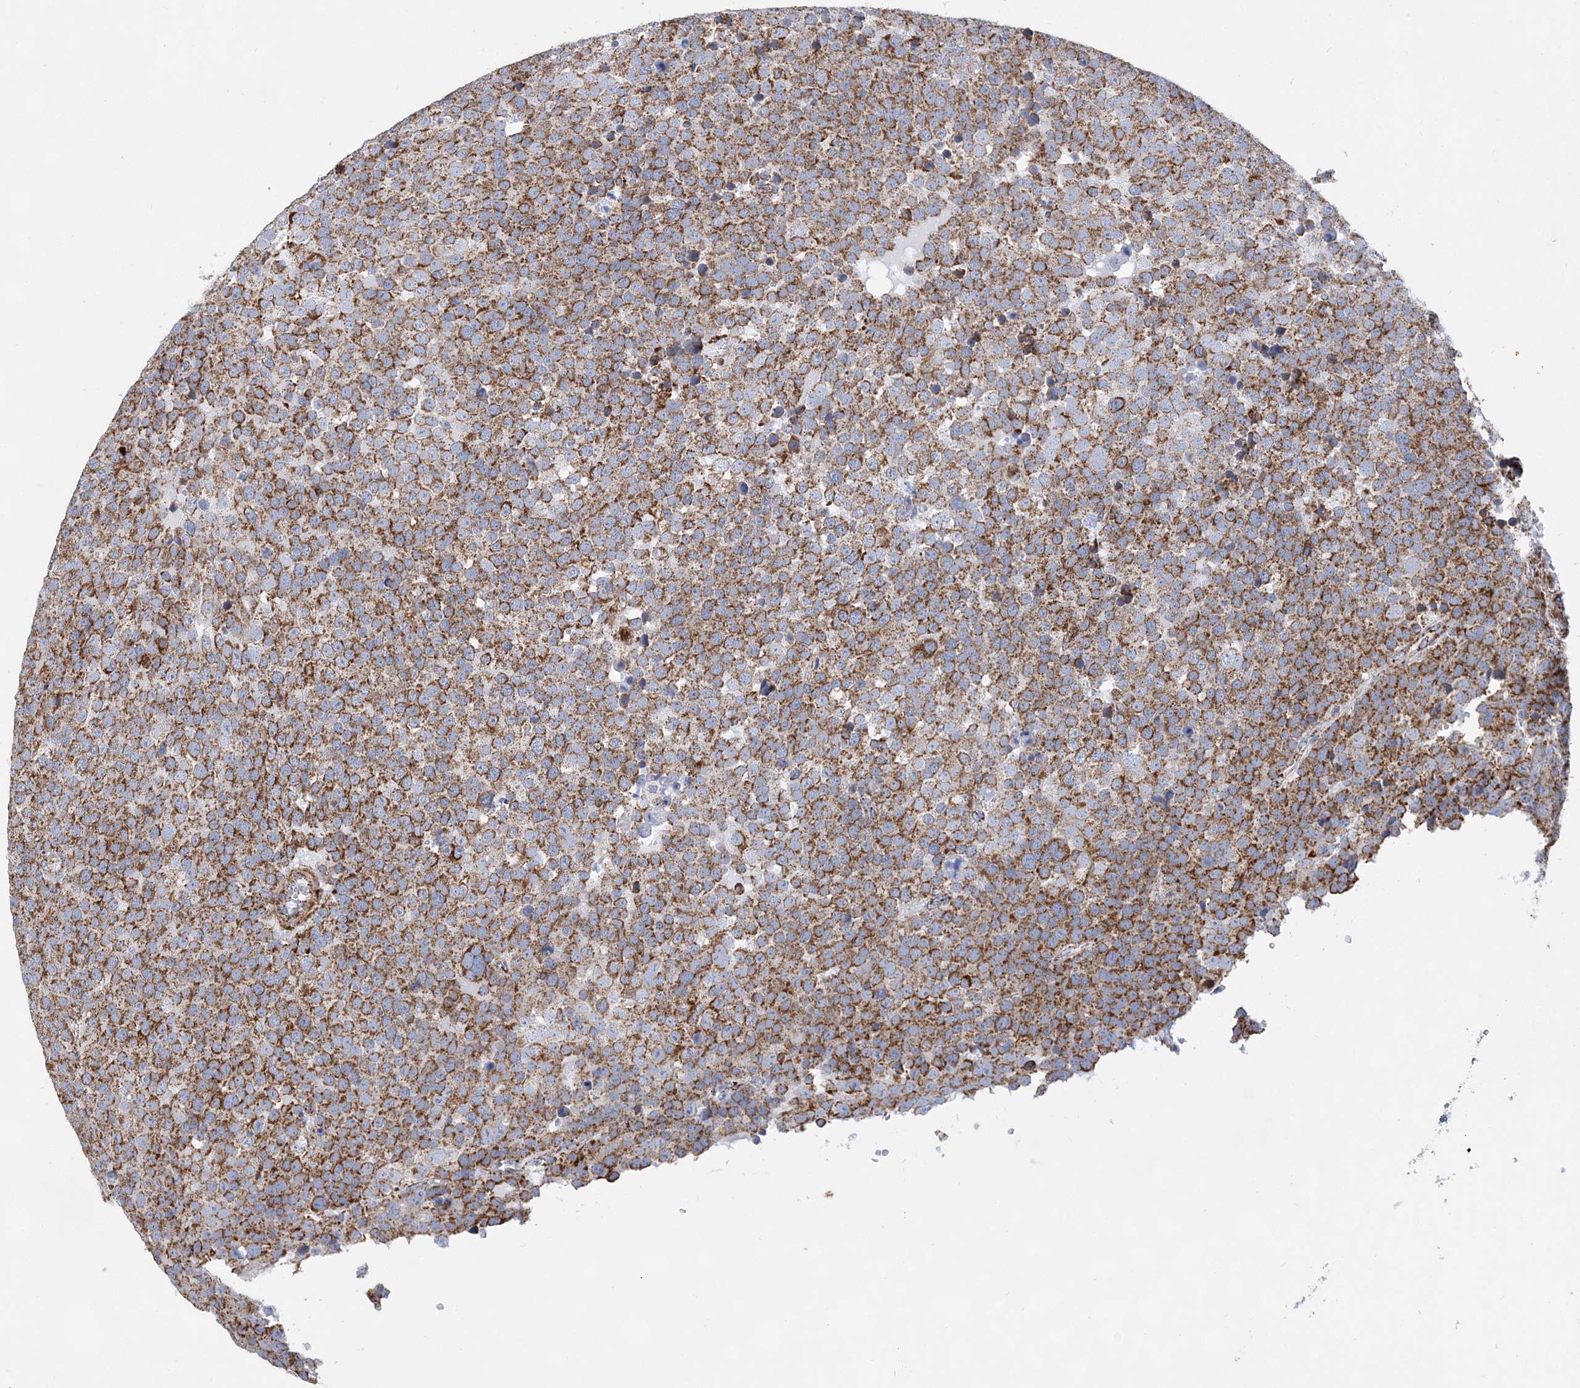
{"staining": {"intensity": "strong", "quantity": ">75%", "location": "cytoplasmic/membranous"}, "tissue": "testis cancer", "cell_type": "Tumor cells", "image_type": "cancer", "snomed": [{"axis": "morphology", "description": "Seminoma, NOS"}, {"axis": "topography", "description": "Testis"}], "caption": "Immunohistochemistry of human testis cancer demonstrates high levels of strong cytoplasmic/membranous positivity in approximately >75% of tumor cells.", "gene": "ACOT9", "patient": {"sex": "male", "age": 71}}